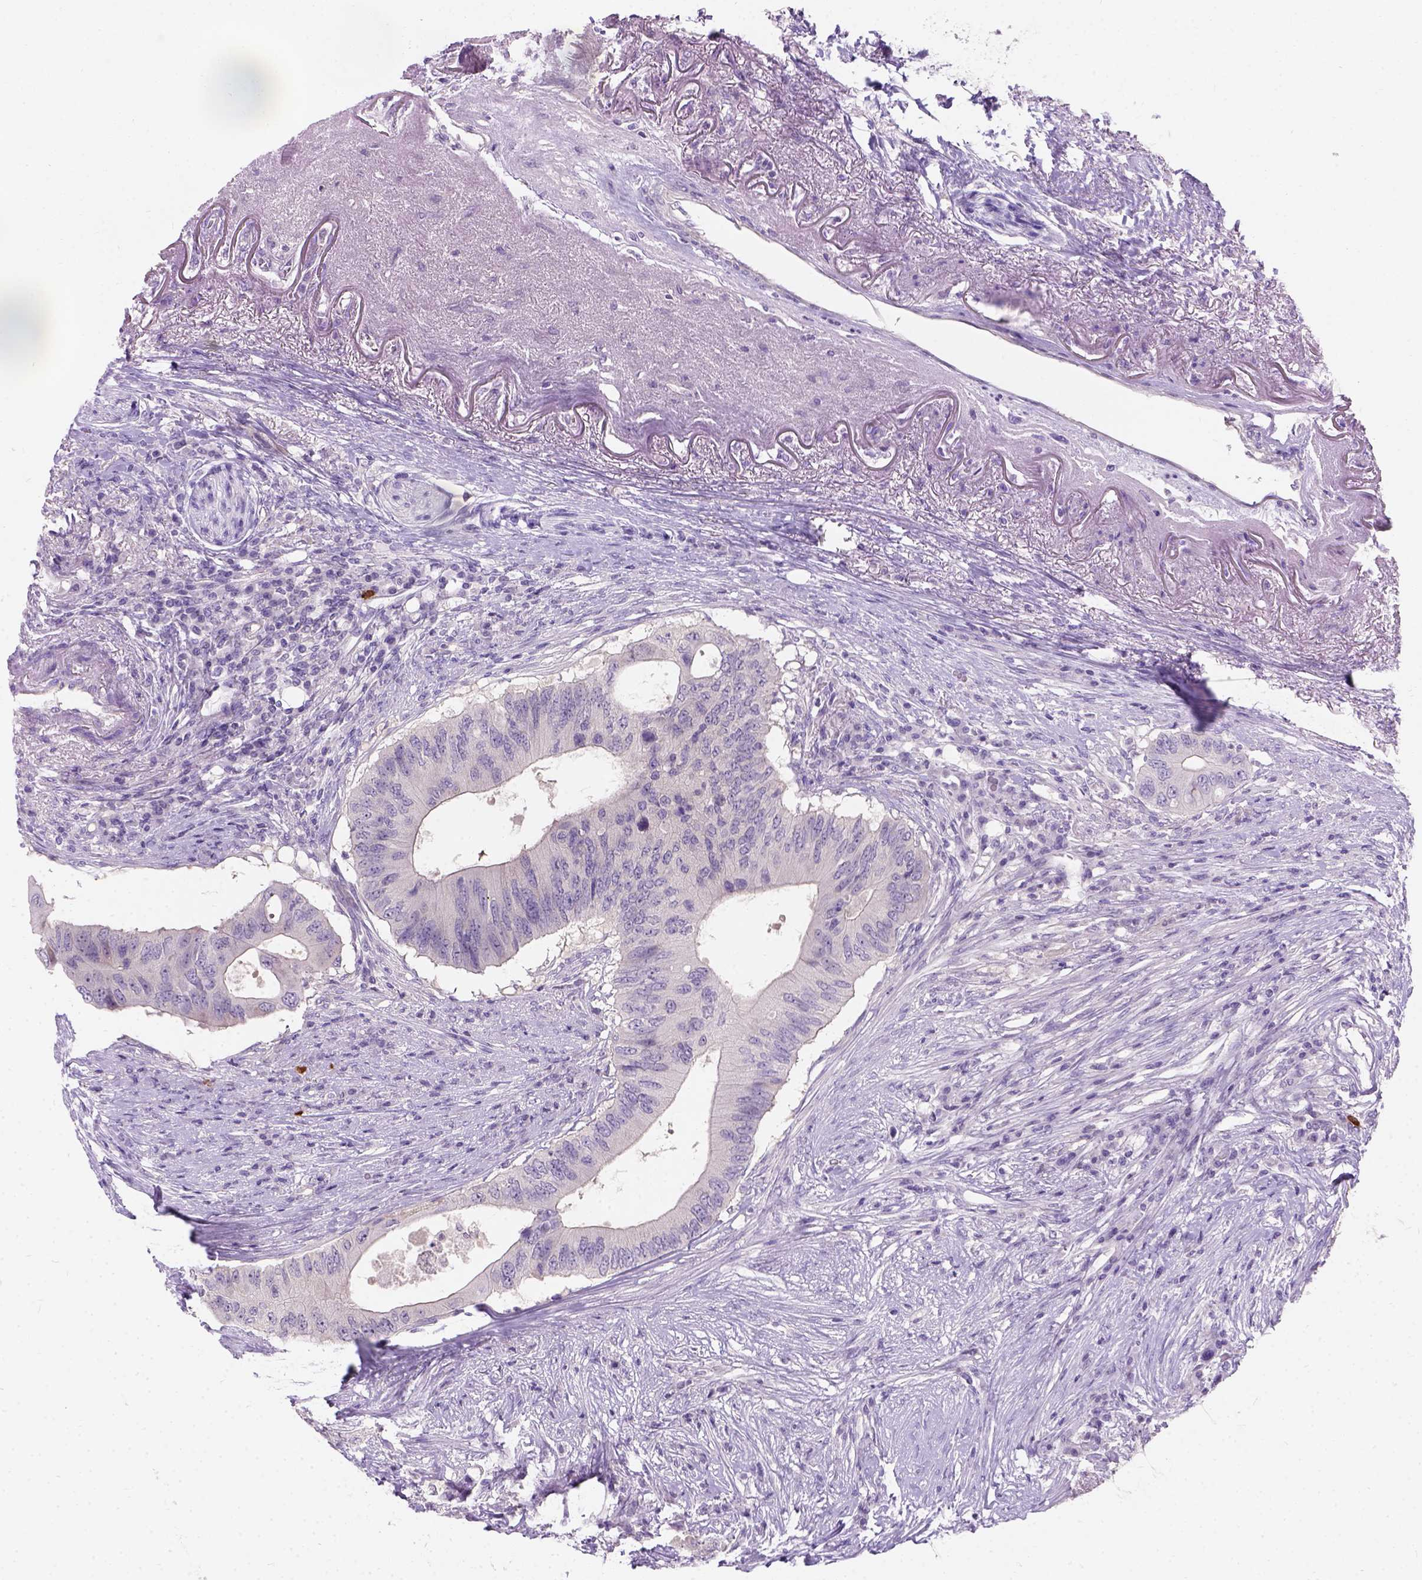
{"staining": {"intensity": "negative", "quantity": "none", "location": "none"}, "tissue": "colorectal cancer", "cell_type": "Tumor cells", "image_type": "cancer", "snomed": [{"axis": "morphology", "description": "Adenocarcinoma, NOS"}, {"axis": "topography", "description": "Colon"}], "caption": "High magnification brightfield microscopy of colorectal cancer (adenocarcinoma) stained with DAB (brown) and counterstained with hematoxylin (blue): tumor cells show no significant expression. (Immunohistochemistry (ihc), brightfield microscopy, high magnification).", "gene": "C20orf144", "patient": {"sex": "male", "age": 71}}